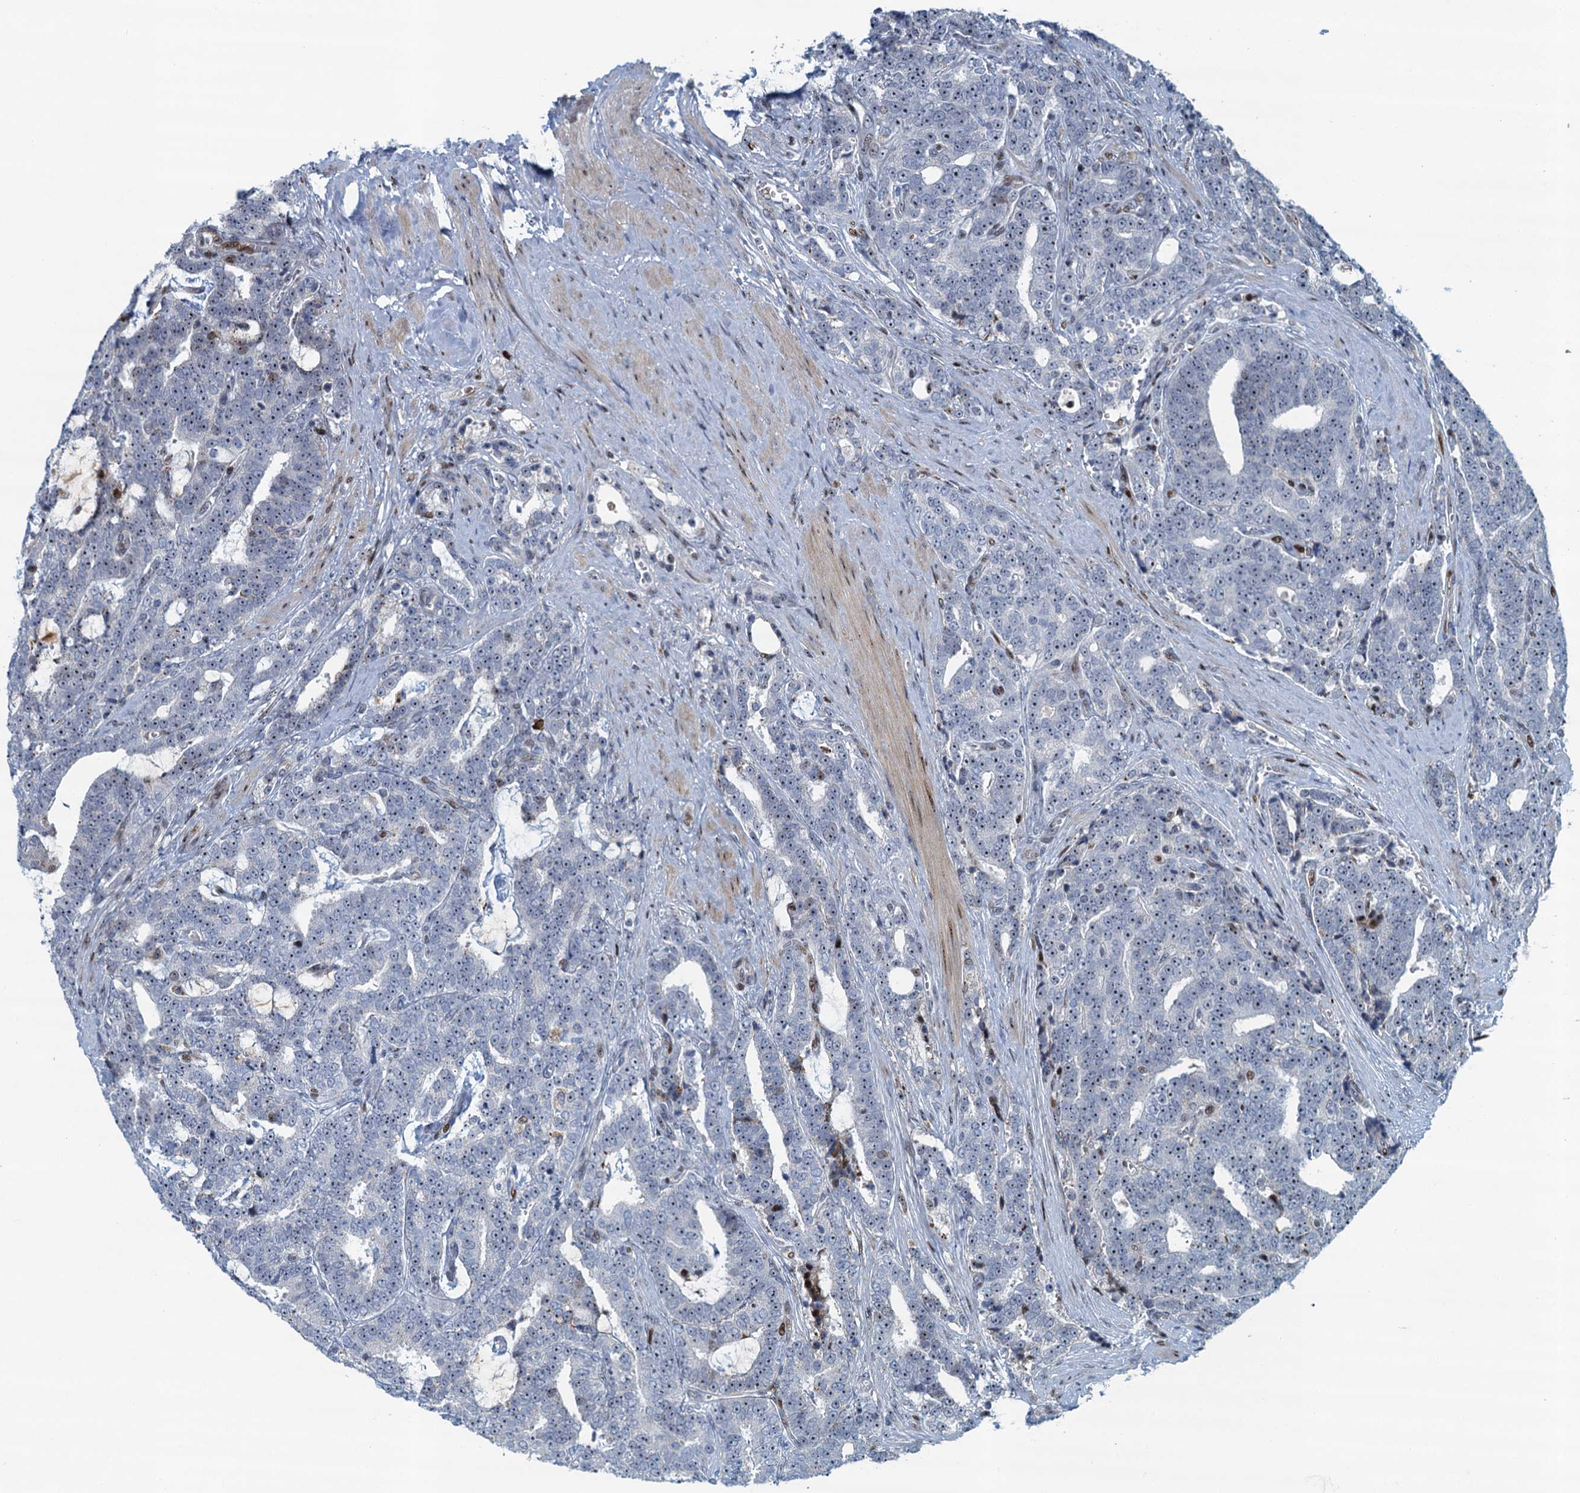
{"staining": {"intensity": "negative", "quantity": "none", "location": "none"}, "tissue": "prostate cancer", "cell_type": "Tumor cells", "image_type": "cancer", "snomed": [{"axis": "morphology", "description": "Adenocarcinoma, High grade"}, {"axis": "topography", "description": "Prostate and seminal vesicle, NOS"}], "caption": "A high-resolution micrograph shows immunohistochemistry (IHC) staining of prostate adenocarcinoma (high-grade), which shows no significant expression in tumor cells.", "gene": "ANKRD13D", "patient": {"sex": "male", "age": 67}}